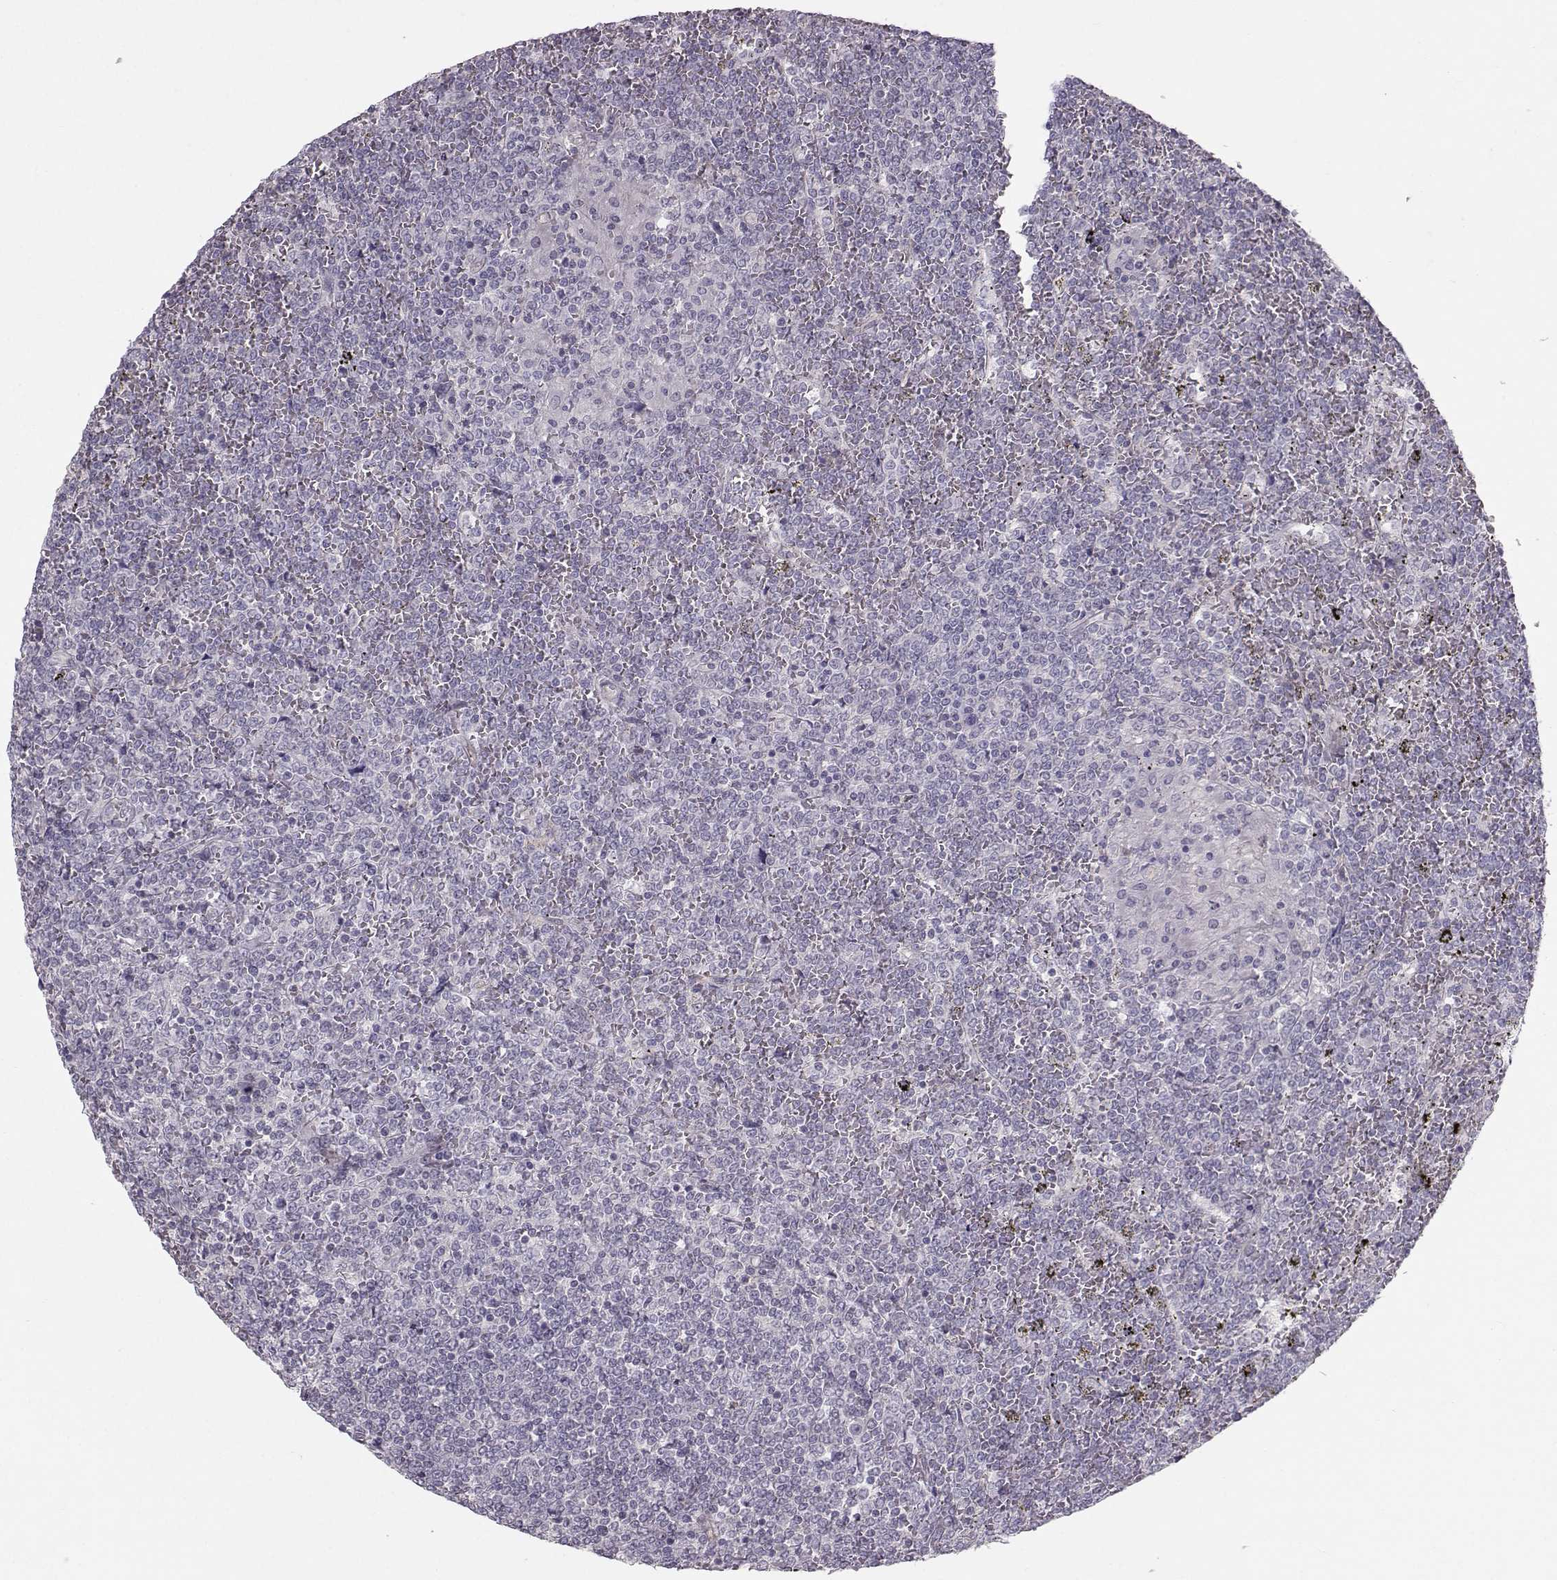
{"staining": {"intensity": "negative", "quantity": "none", "location": "none"}, "tissue": "lymphoma", "cell_type": "Tumor cells", "image_type": "cancer", "snomed": [{"axis": "morphology", "description": "Malignant lymphoma, non-Hodgkin's type, Low grade"}, {"axis": "topography", "description": "Spleen"}], "caption": "IHC of low-grade malignant lymphoma, non-Hodgkin's type demonstrates no staining in tumor cells. The staining is performed using DAB (3,3'-diaminobenzidine) brown chromogen with nuclei counter-stained in using hematoxylin.", "gene": "MAST1", "patient": {"sex": "female", "age": 19}}